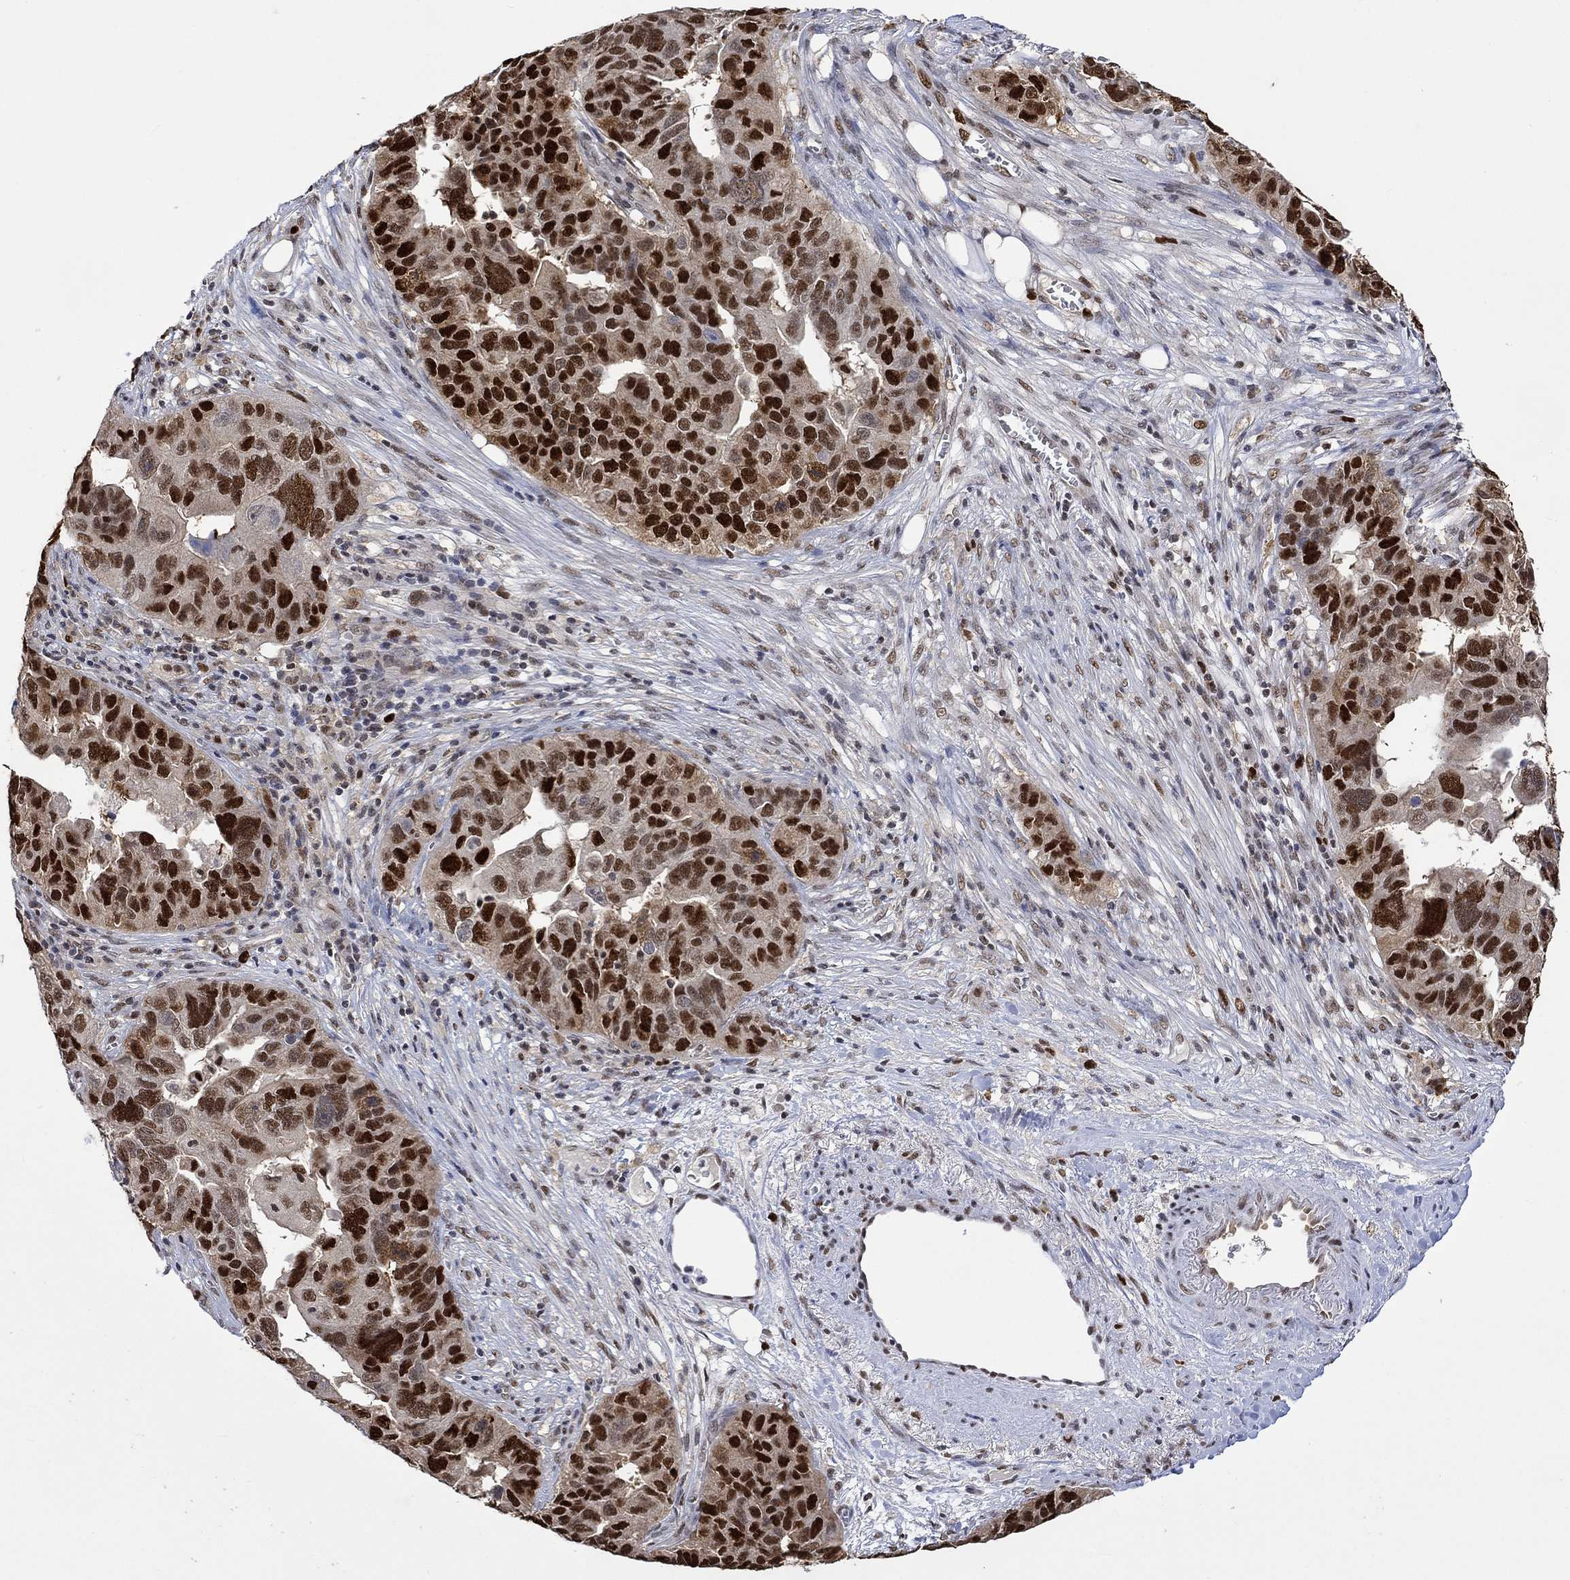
{"staining": {"intensity": "strong", "quantity": ">75%", "location": "nuclear"}, "tissue": "ovarian cancer", "cell_type": "Tumor cells", "image_type": "cancer", "snomed": [{"axis": "morphology", "description": "Carcinoma, endometroid"}, {"axis": "topography", "description": "Soft tissue"}, {"axis": "topography", "description": "Ovary"}], "caption": "Endometroid carcinoma (ovarian) stained for a protein (brown) shows strong nuclear positive positivity in approximately >75% of tumor cells.", "gene": "RAD54L2", "patient": {"sex": "female", "age": 52}}